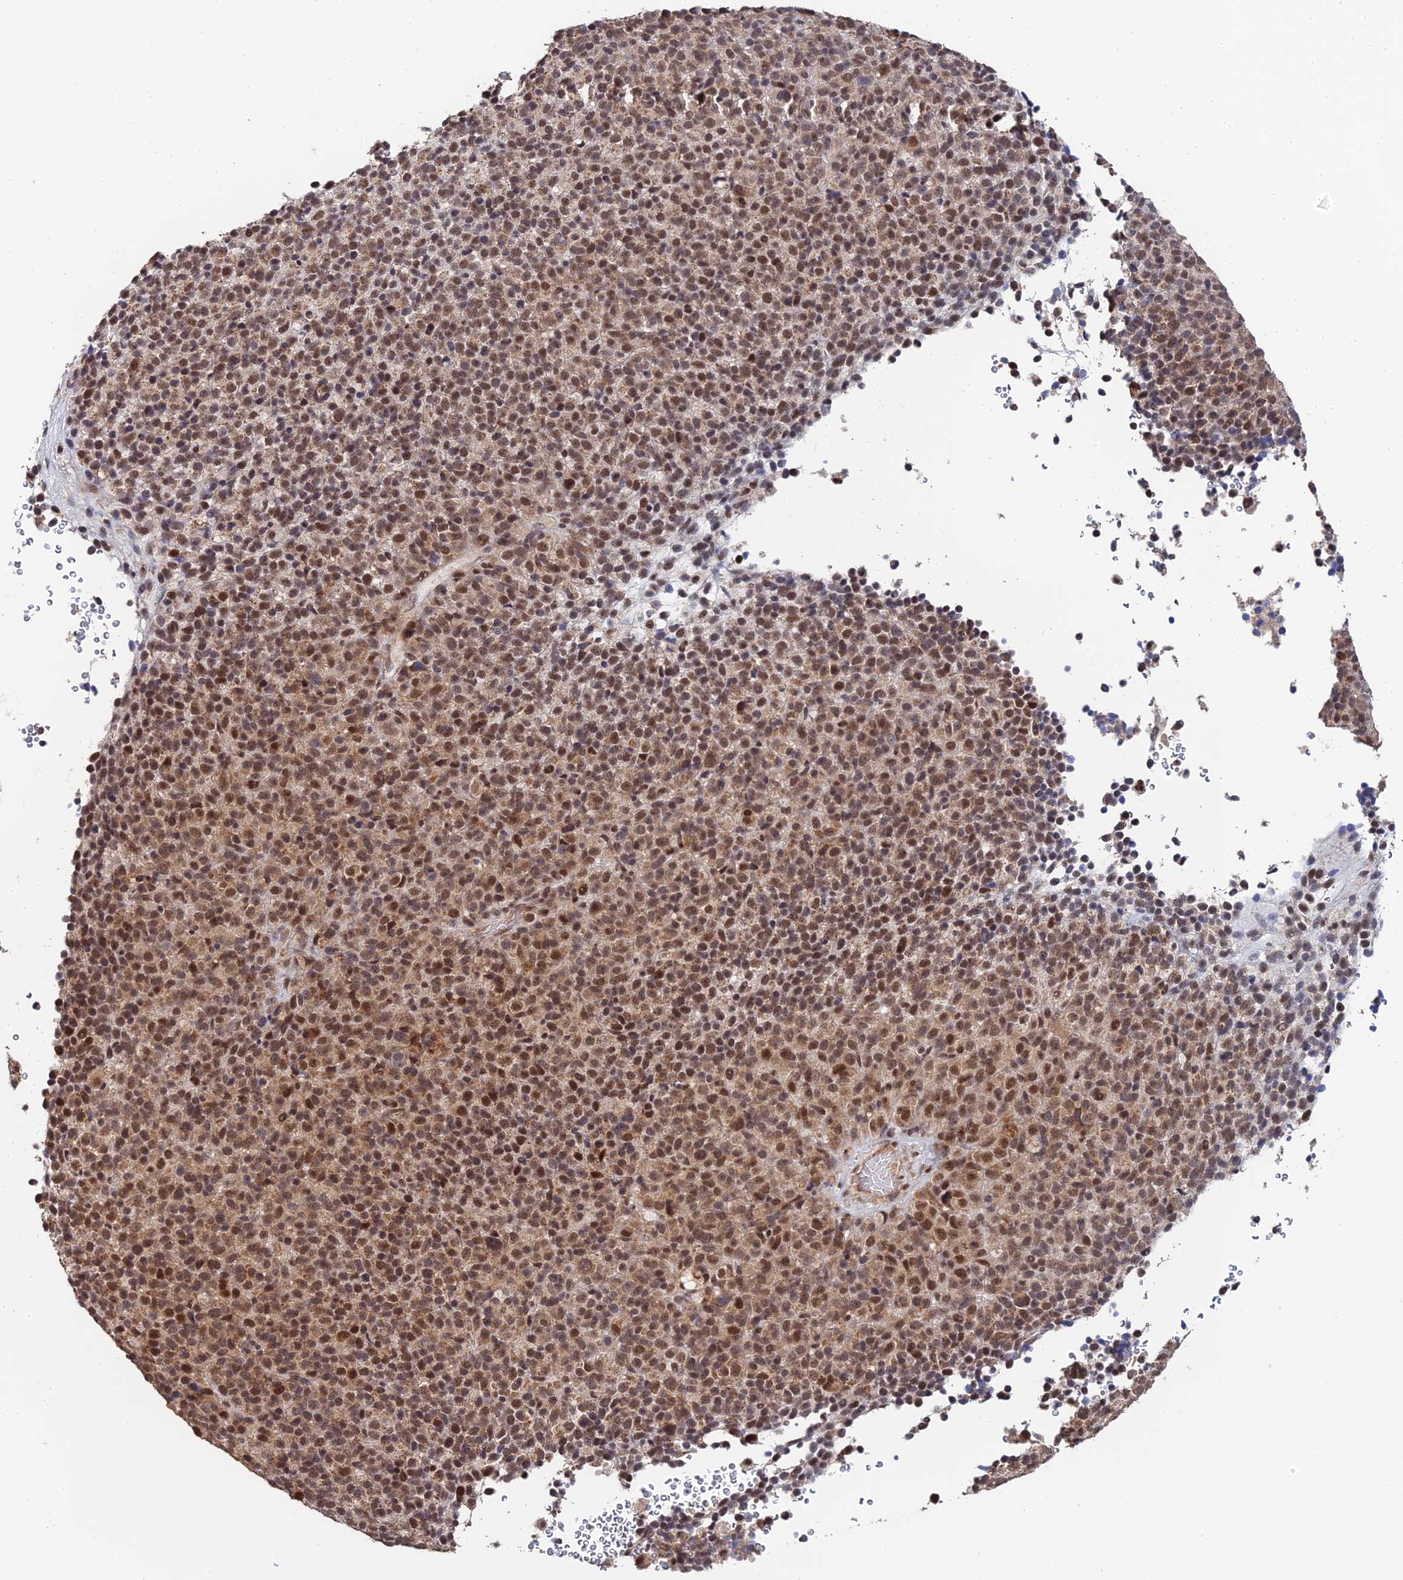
{"staining": {"intensity": "moderate", "quantity": ">75%", "location": "cytoplasmic/membranous,nuclear"}, "tissue": "melanoma", "cell_type": "Tumor cells", "image_type": "cancer", "snomed": [{"axis": "morphology", "description": "Malignant melanoma, Metastatic site"}, {"axis": "topography", "description": "Brain"}], "caption": "Immunohistochemistry image of human melanoma stained for a protein (brown), which shows medium levels of moderate cytoplasmic/membranous and nuclear positivity in about >75% of tumor cells.", "gene": "ERCC5", "patient": {"sex": "female", "age": 56}}